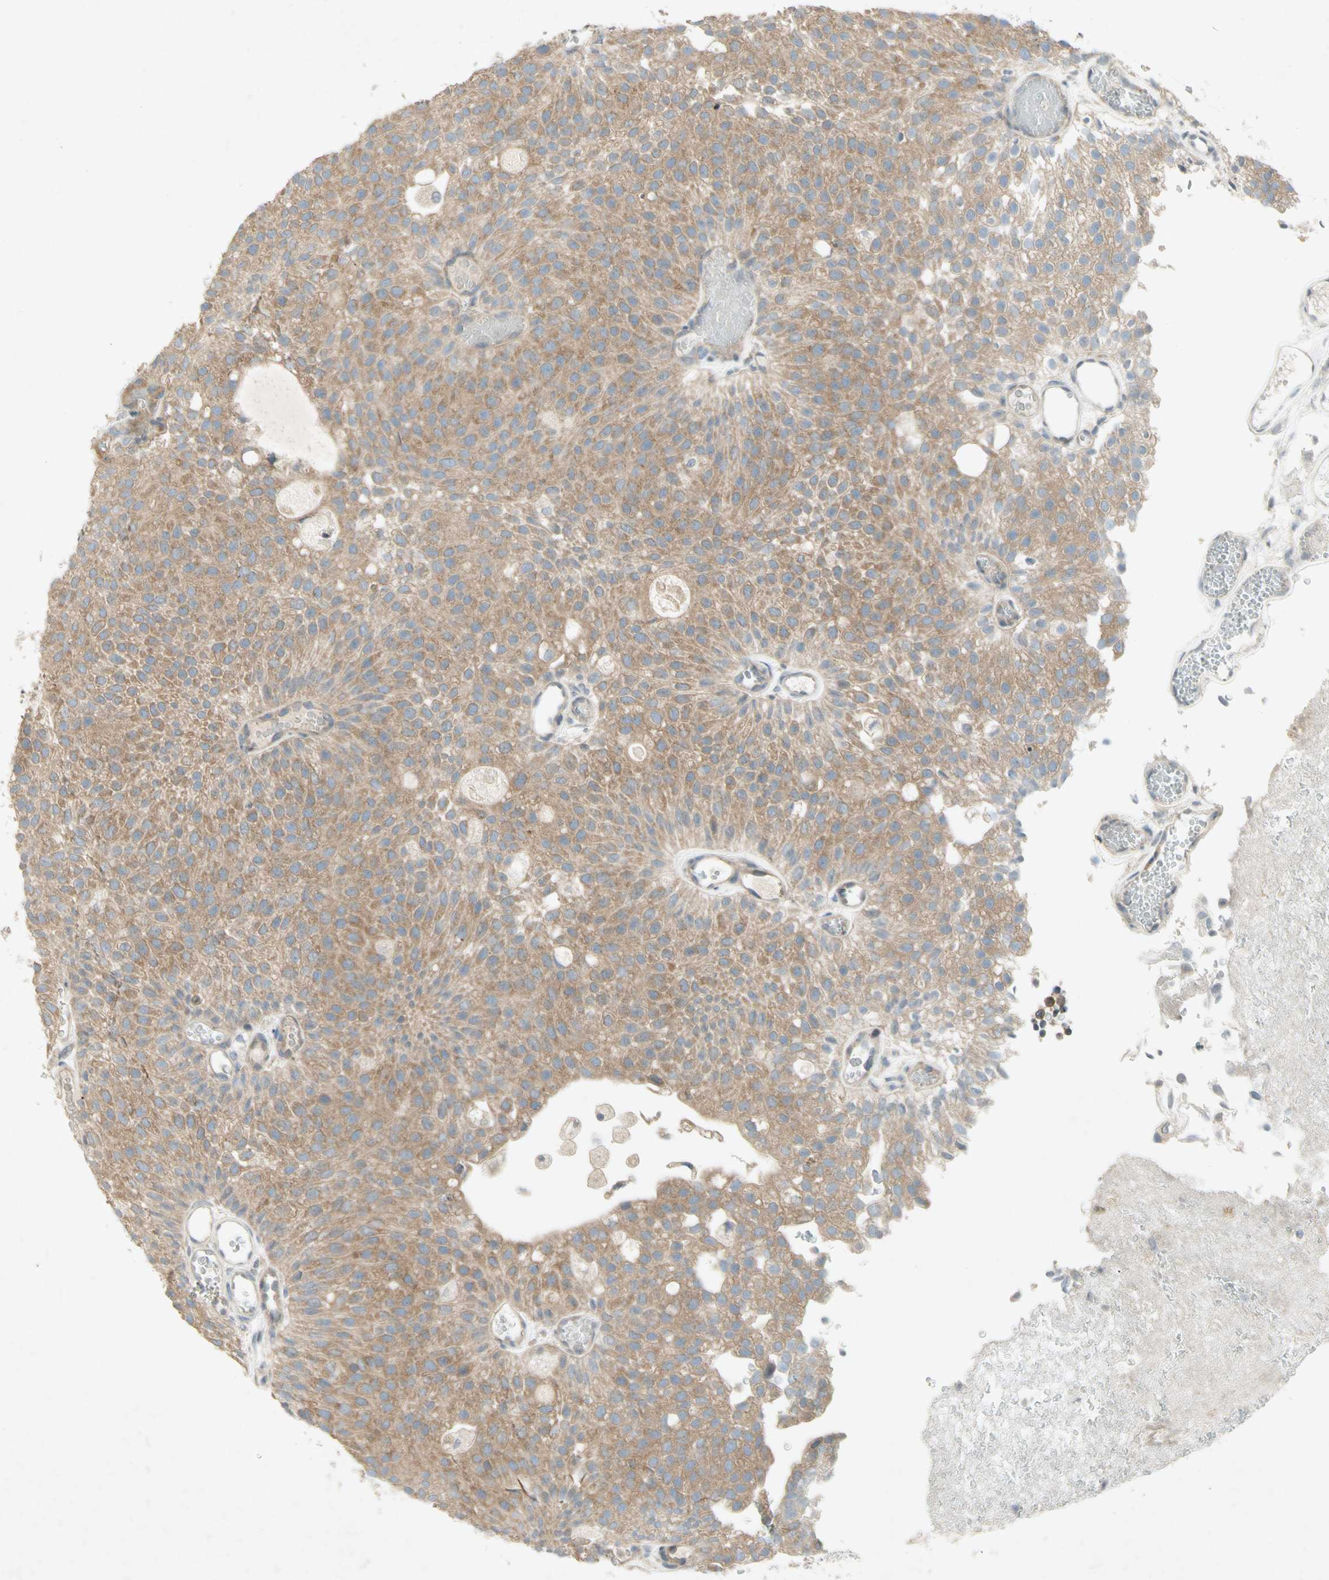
{"staining": {"intensity": "moderate", "quantity": "25%-75%", "location": "cytoplasmic/membranous"}, "tissue": "urothelial cancer", "cell_type": "Tumor cells", "image_type": "cancer", "snomed": [{"axis": "morphology", "description": "Urothelial carcinoma, Low grade"}, {"axis": "topography", "description": "Urinary bladder"}], "caption": "Protein staining exhibits moderate cytoplasmic/membranous staining in about 25%-75% of tumor cells in urothelial carcinoma (low-grade). The staining was performed using DAB, with brown indicating positive protein expression. Nuclei are stained blue with hematoxylin.", "gene": "ETF1", "patient": {"sex": "male", "age": 78}}